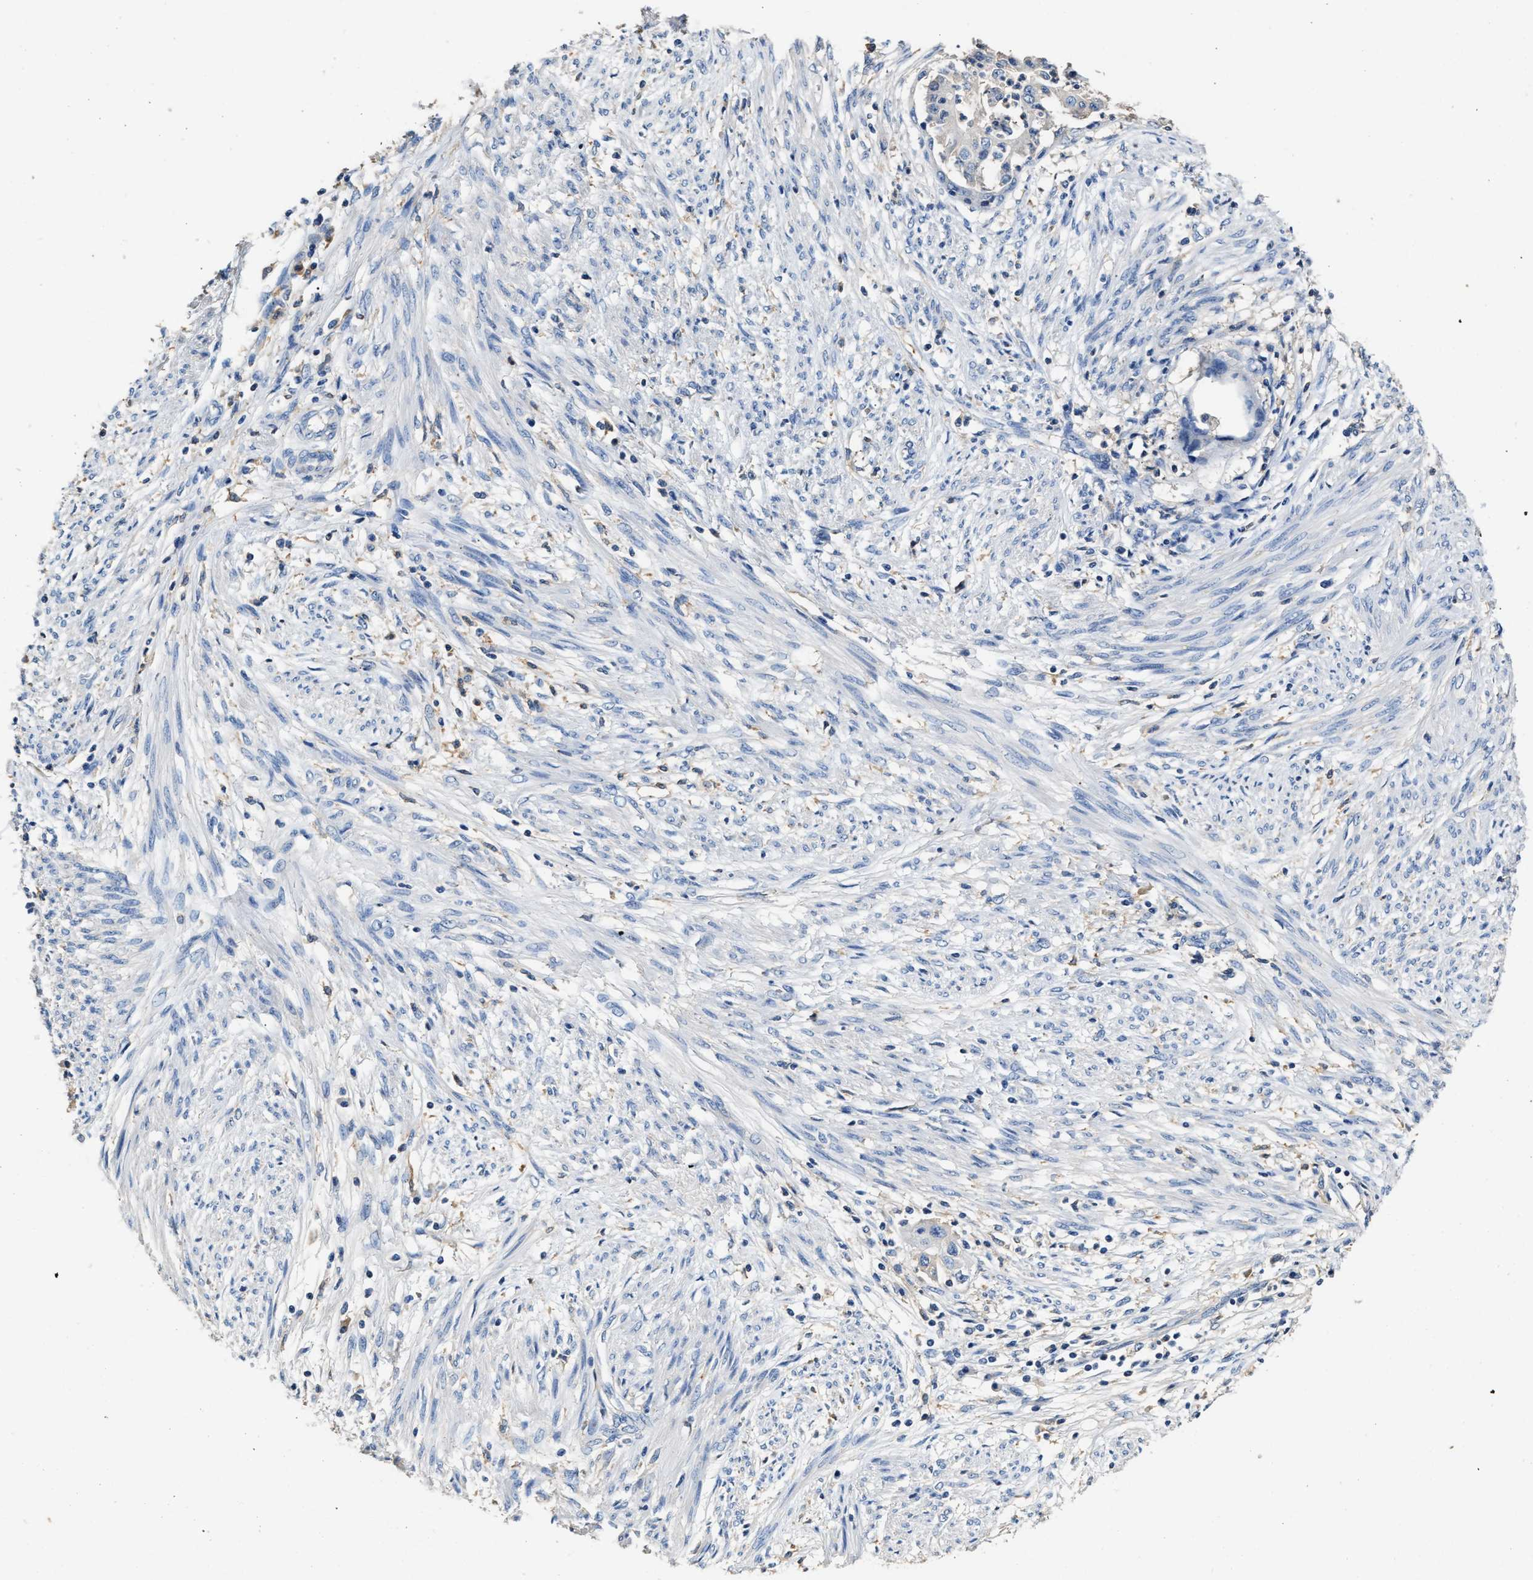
{"staining": {"intensity": "negative", "quantity": "none", "location": "none"}, "tissue": "endometrial cancer", "cell_type": "Tumor cells", "image_type": "cancer", "snomed": [{"axis": "morphology", "description": "Adenocarcinoma, NOS"}, {"axis": "topography", "description": "Endometrium"}], "caption": "Endometrial cancer stained for a protein using immunohistochemistry (IHC) reveals no staining tumor cells.", "gene": "SLCO2B1", "patient": {"sex": "female", "age": 85}}